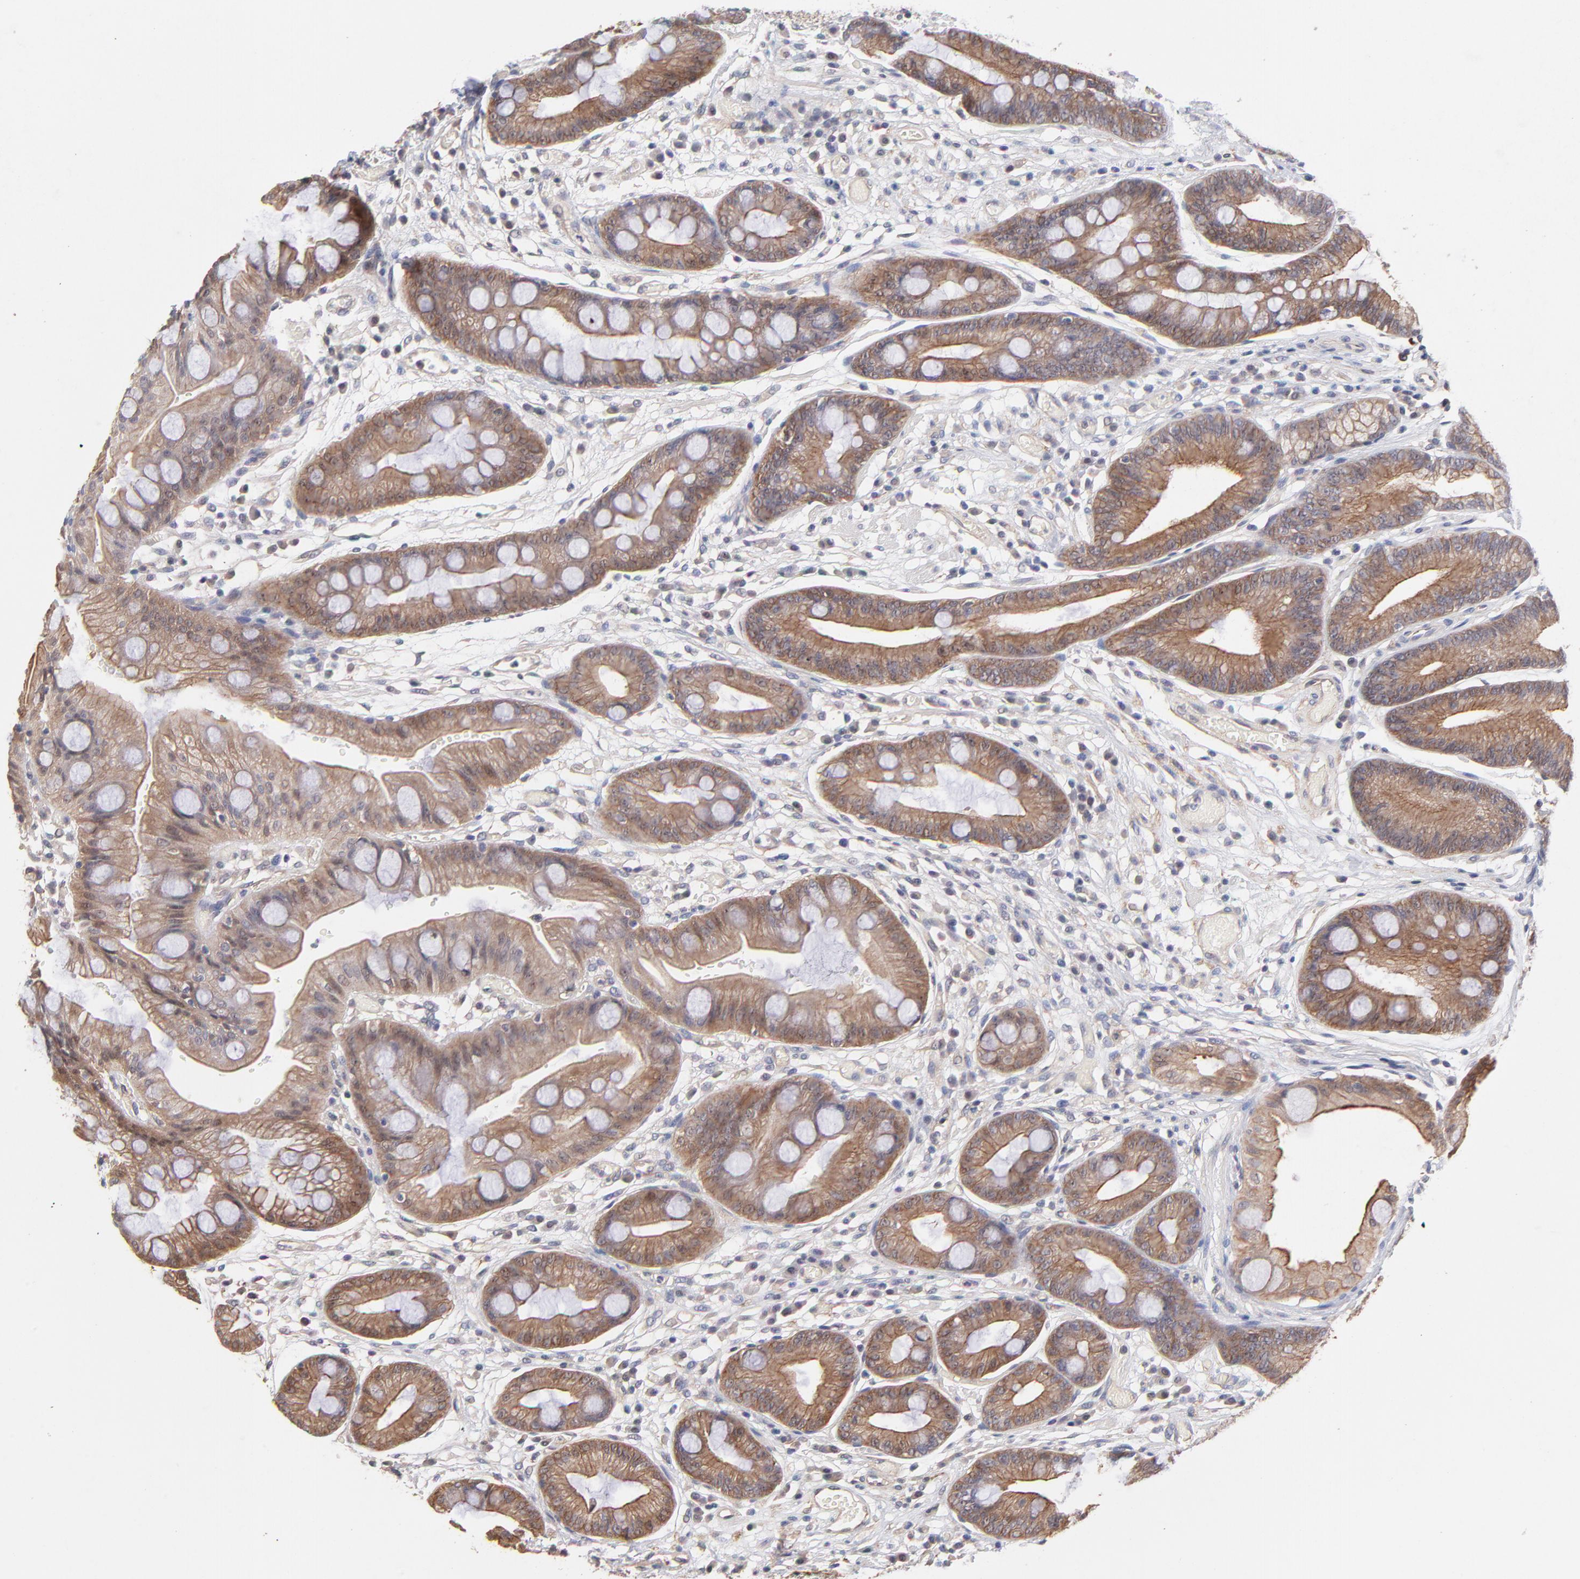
{"staining": {"intensity": "moderate", "quantity": ">75%", "location": "cytoplasmic/membranous"}, "tissue": "stomach", "cell_type": "Glandular cells", "image_type": "normal", "snomed": [{"axis": "morphology", "description": "Normal tissue, NOS"}, {"axis": "morphology", "description": "Inflammation, NOS"}, {"axis": "topography", "description": "Stomach, lower"}], "caption": "Glandular cells display moderate cytoplasmic/membranous expression in approximately >75% of cells in unremarkable stomach.", "gene": "STAP2", "patient": {"sex": "male", "age": 59}}